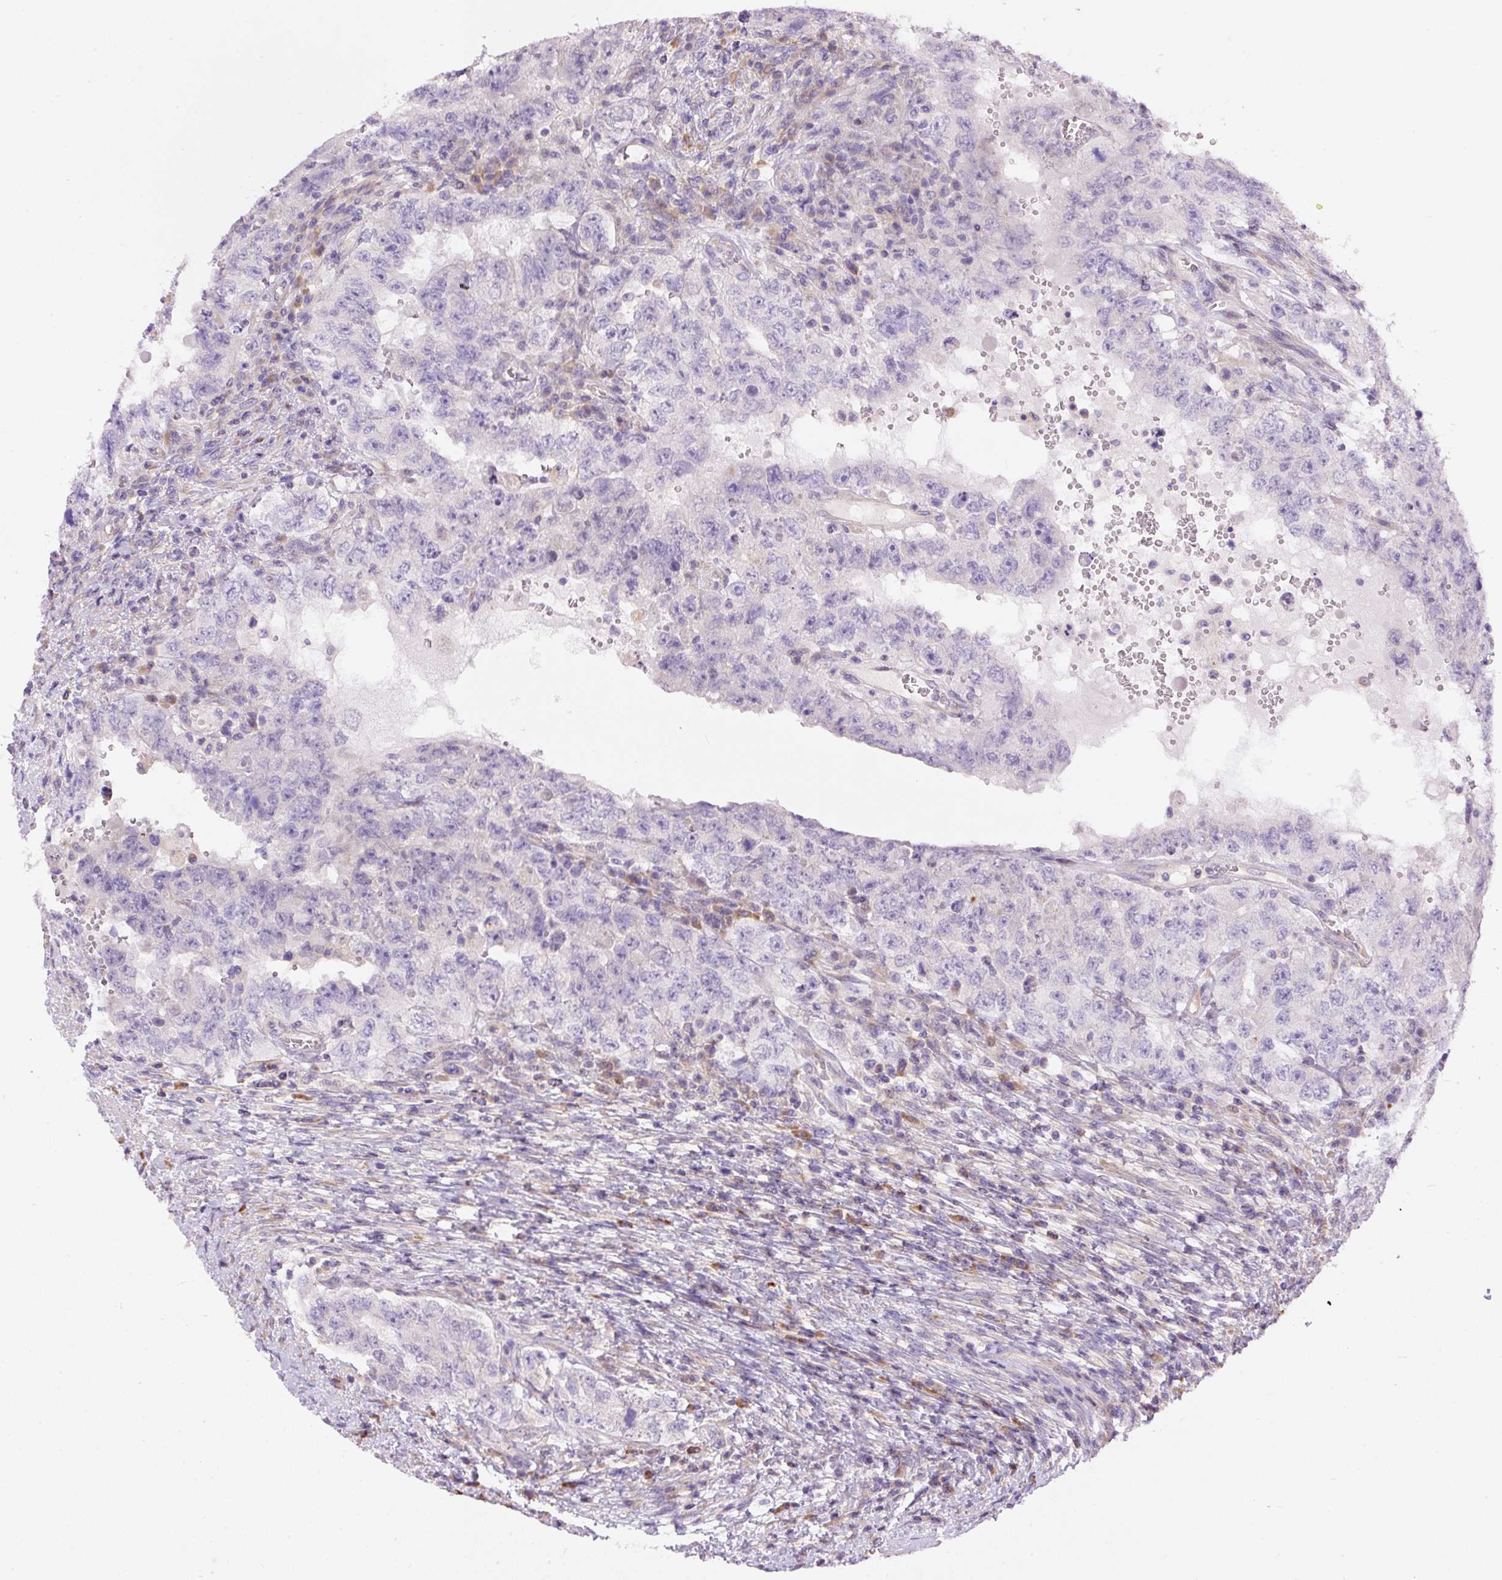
{"staining": {"intensity": "negative", "quantity": "none", "location": "none"}, "tissue": "testis cancer", "cell_type": "Tumor cells", "image_type": "cancer", "snomed": [{"axis": "morphology", "description": "Carcinoma, Embryonal, NOS"}, {"axis": "topography", "description": "Testis"}], "caption": "Tumor cells are negative for protein expression in human testis embryonal carcinoma. Nuclei are stained in blue.", "gene": "PPME1", "patient": {"sex": "male", "age": 26}}